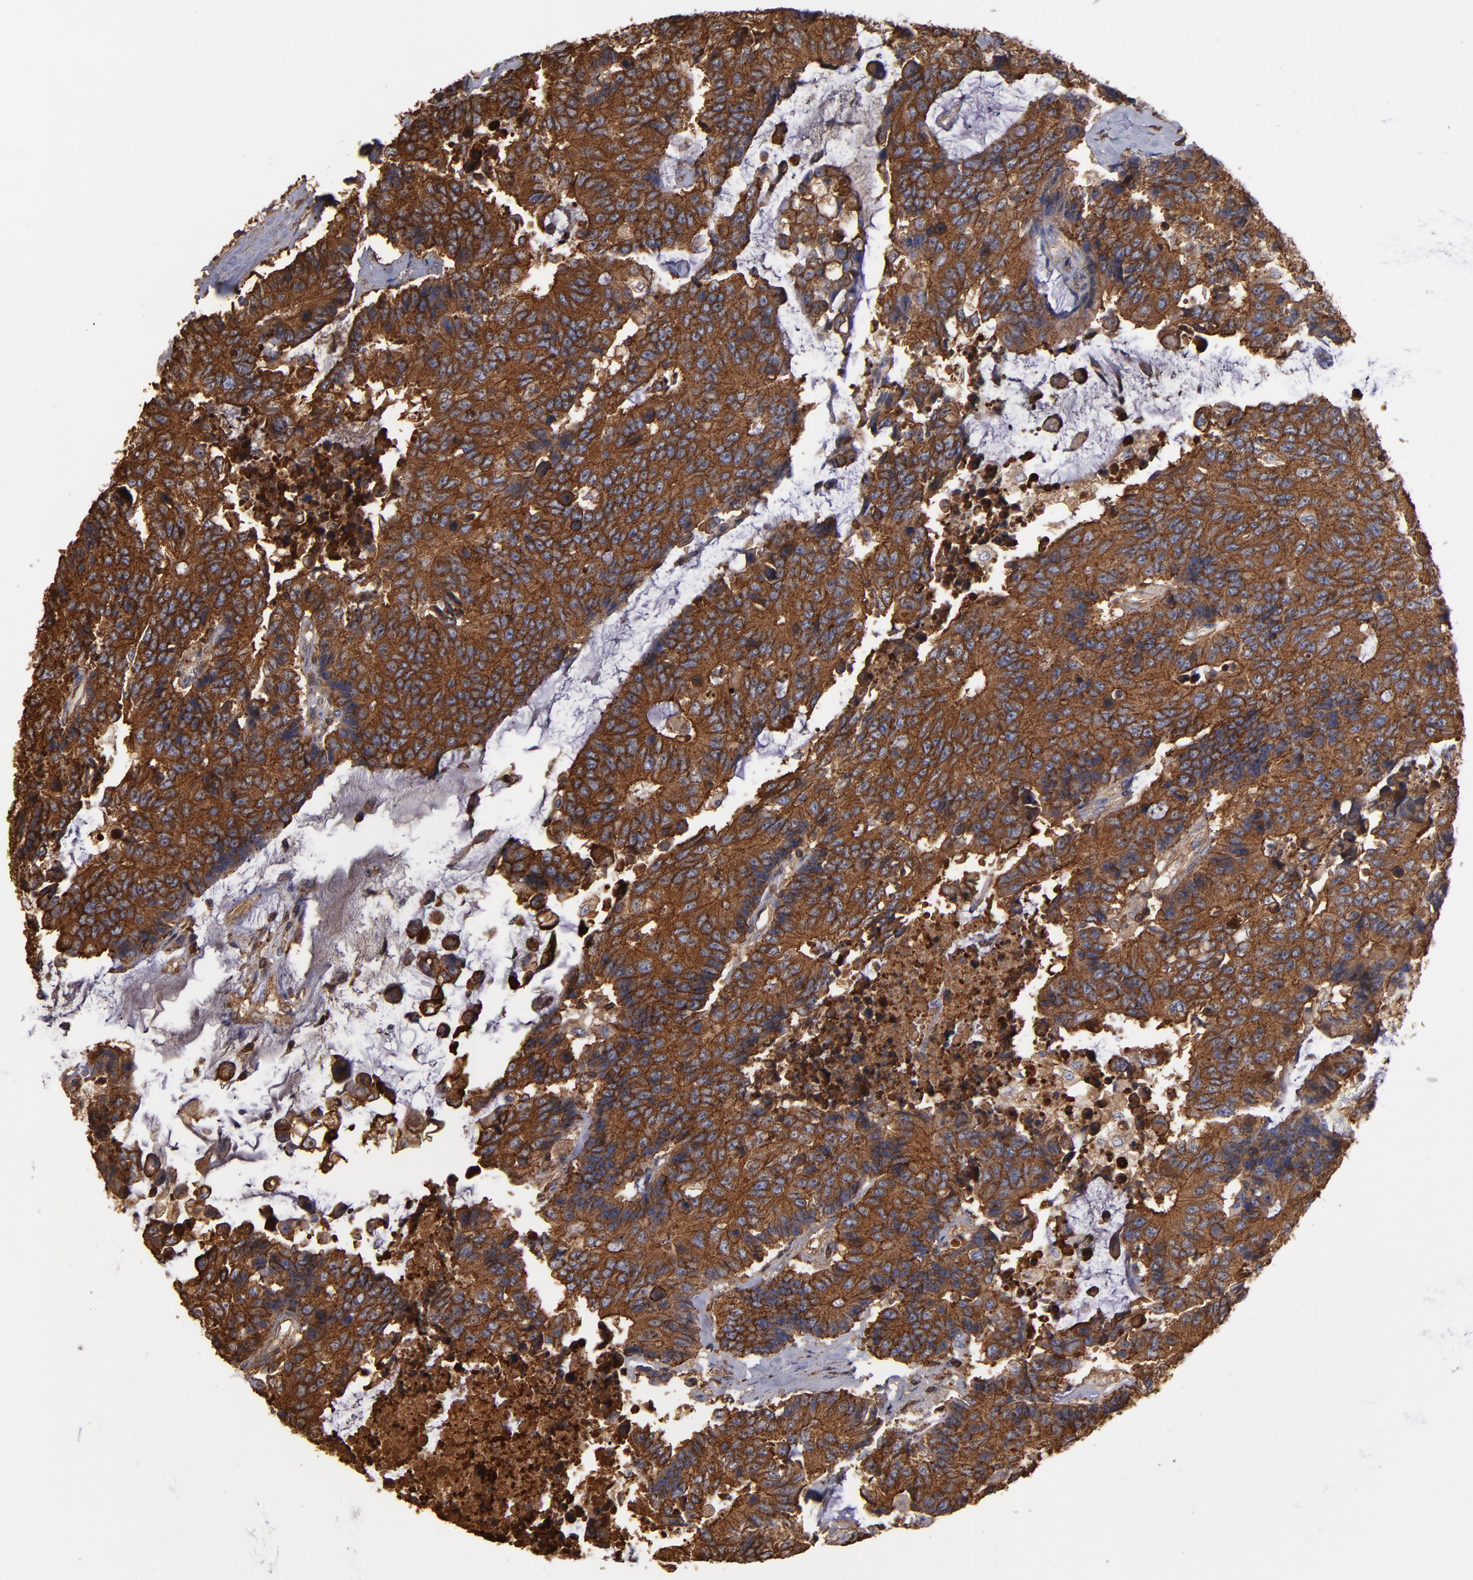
{"staining": {"intensity": "moderate", "quantity": ">75%", "location": "cytoplasmic/membranous"}, "tissue": "colorectal cancer", "cell_type": "Tumor cells", "image_type": "cancer", "snomed": [{"axis": "morphology", "description": "Adenocarcinoma, NOS"}, {"axis": "topography", "description": "Colon"}], "caption": "Adenocarcinoma (colorectal) stained with a protein marker shows moderate staining in tumor cells.", "gene": "ACTN4", "patient": {"sex": "female", "age": 86}}